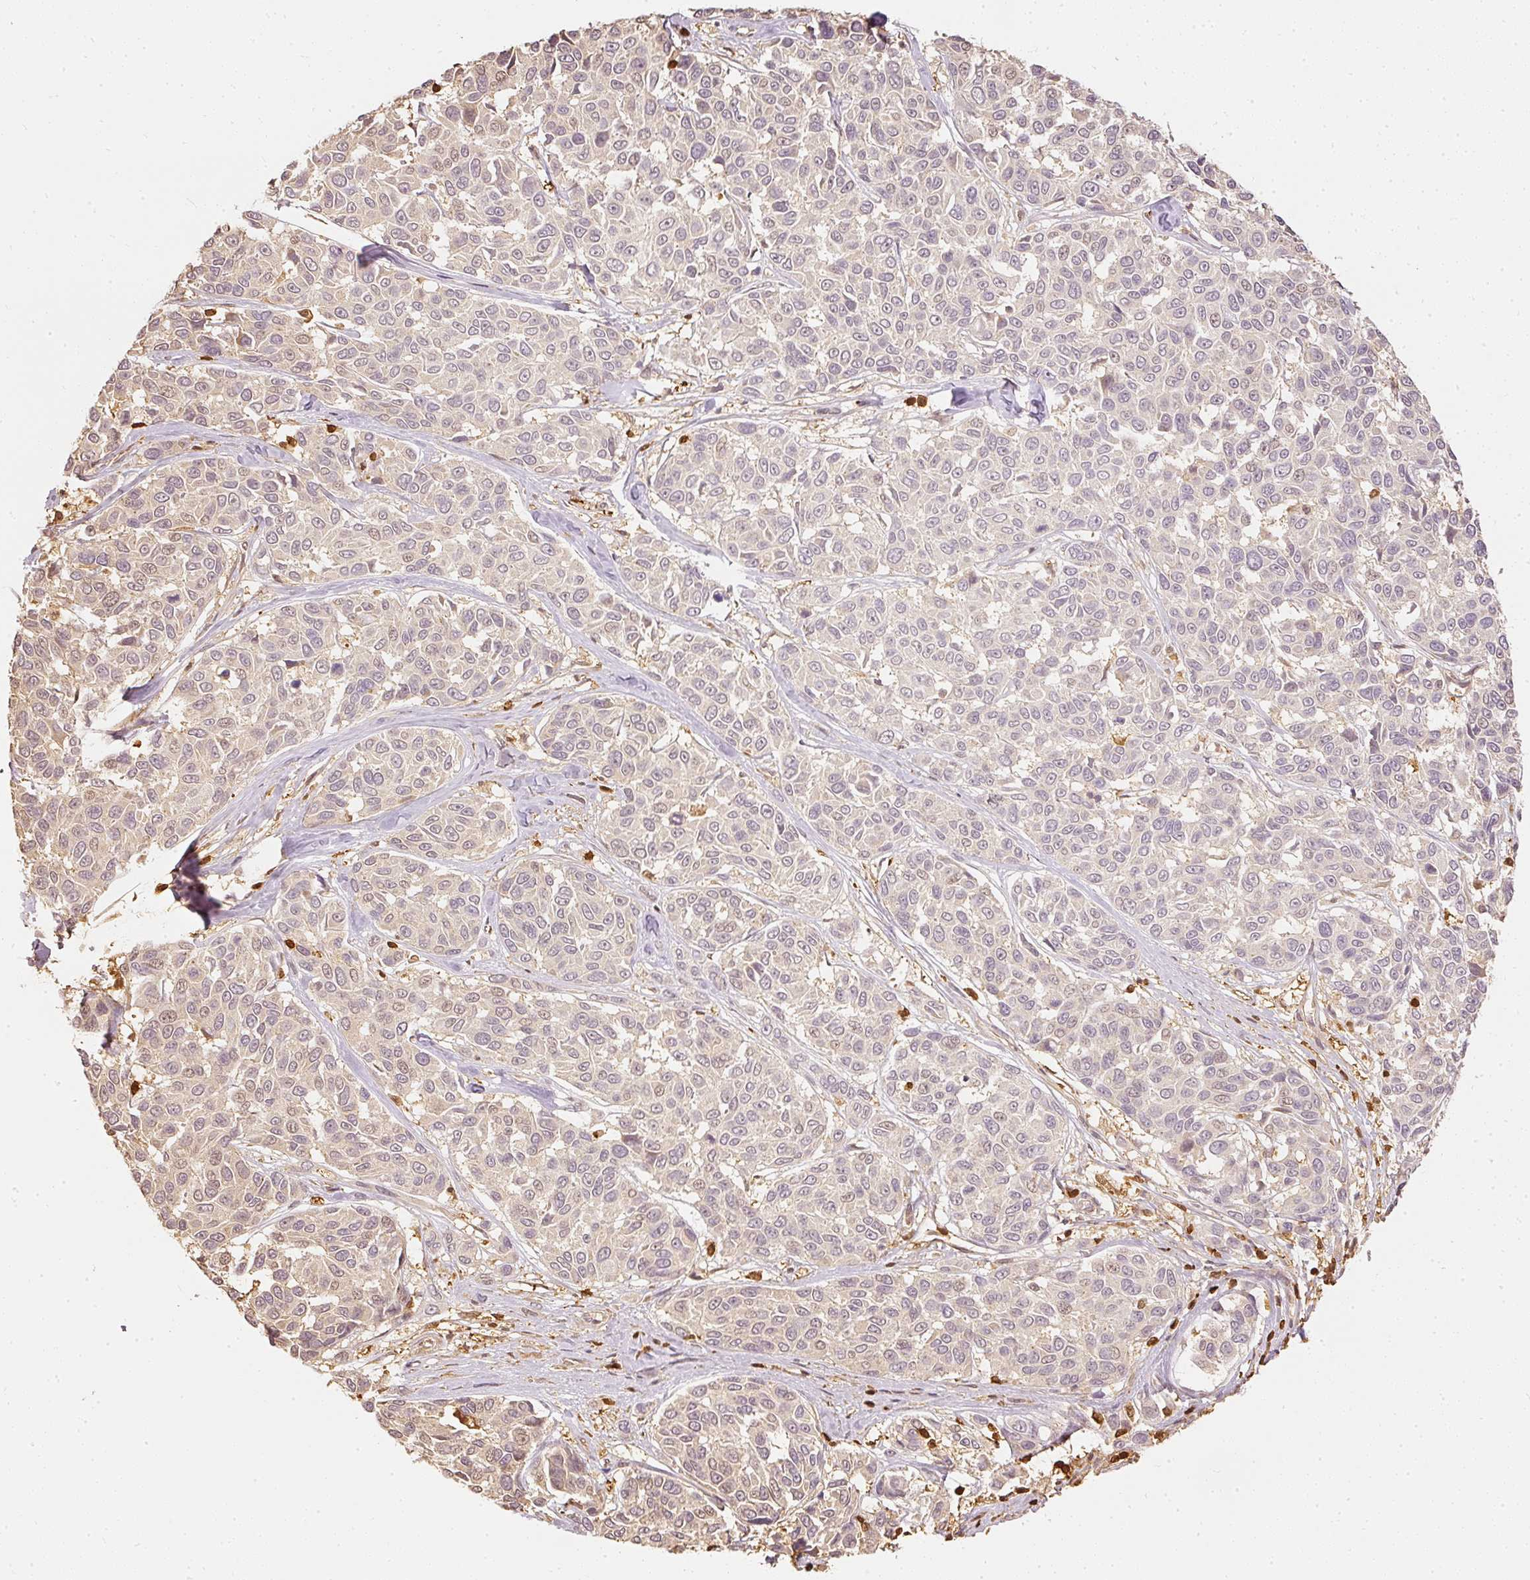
{"staining": {"intensity": "negative", "quantity": "none", "location": "none"}, "tissue": "melanoma", "cell_type": "Tumor cells", "image_type": "cancer", "snomed": [{"axis": "morphology", "description": "Malignant melanoma, NOS"}, {"axis": "topography", "description": "Skin"}], "caption": "Immunohistochemical staining of melanoma exhibits no significant staining in tumor cells.", "gene": "PFN1", "patient": {"sex": "female", "age": 66}}